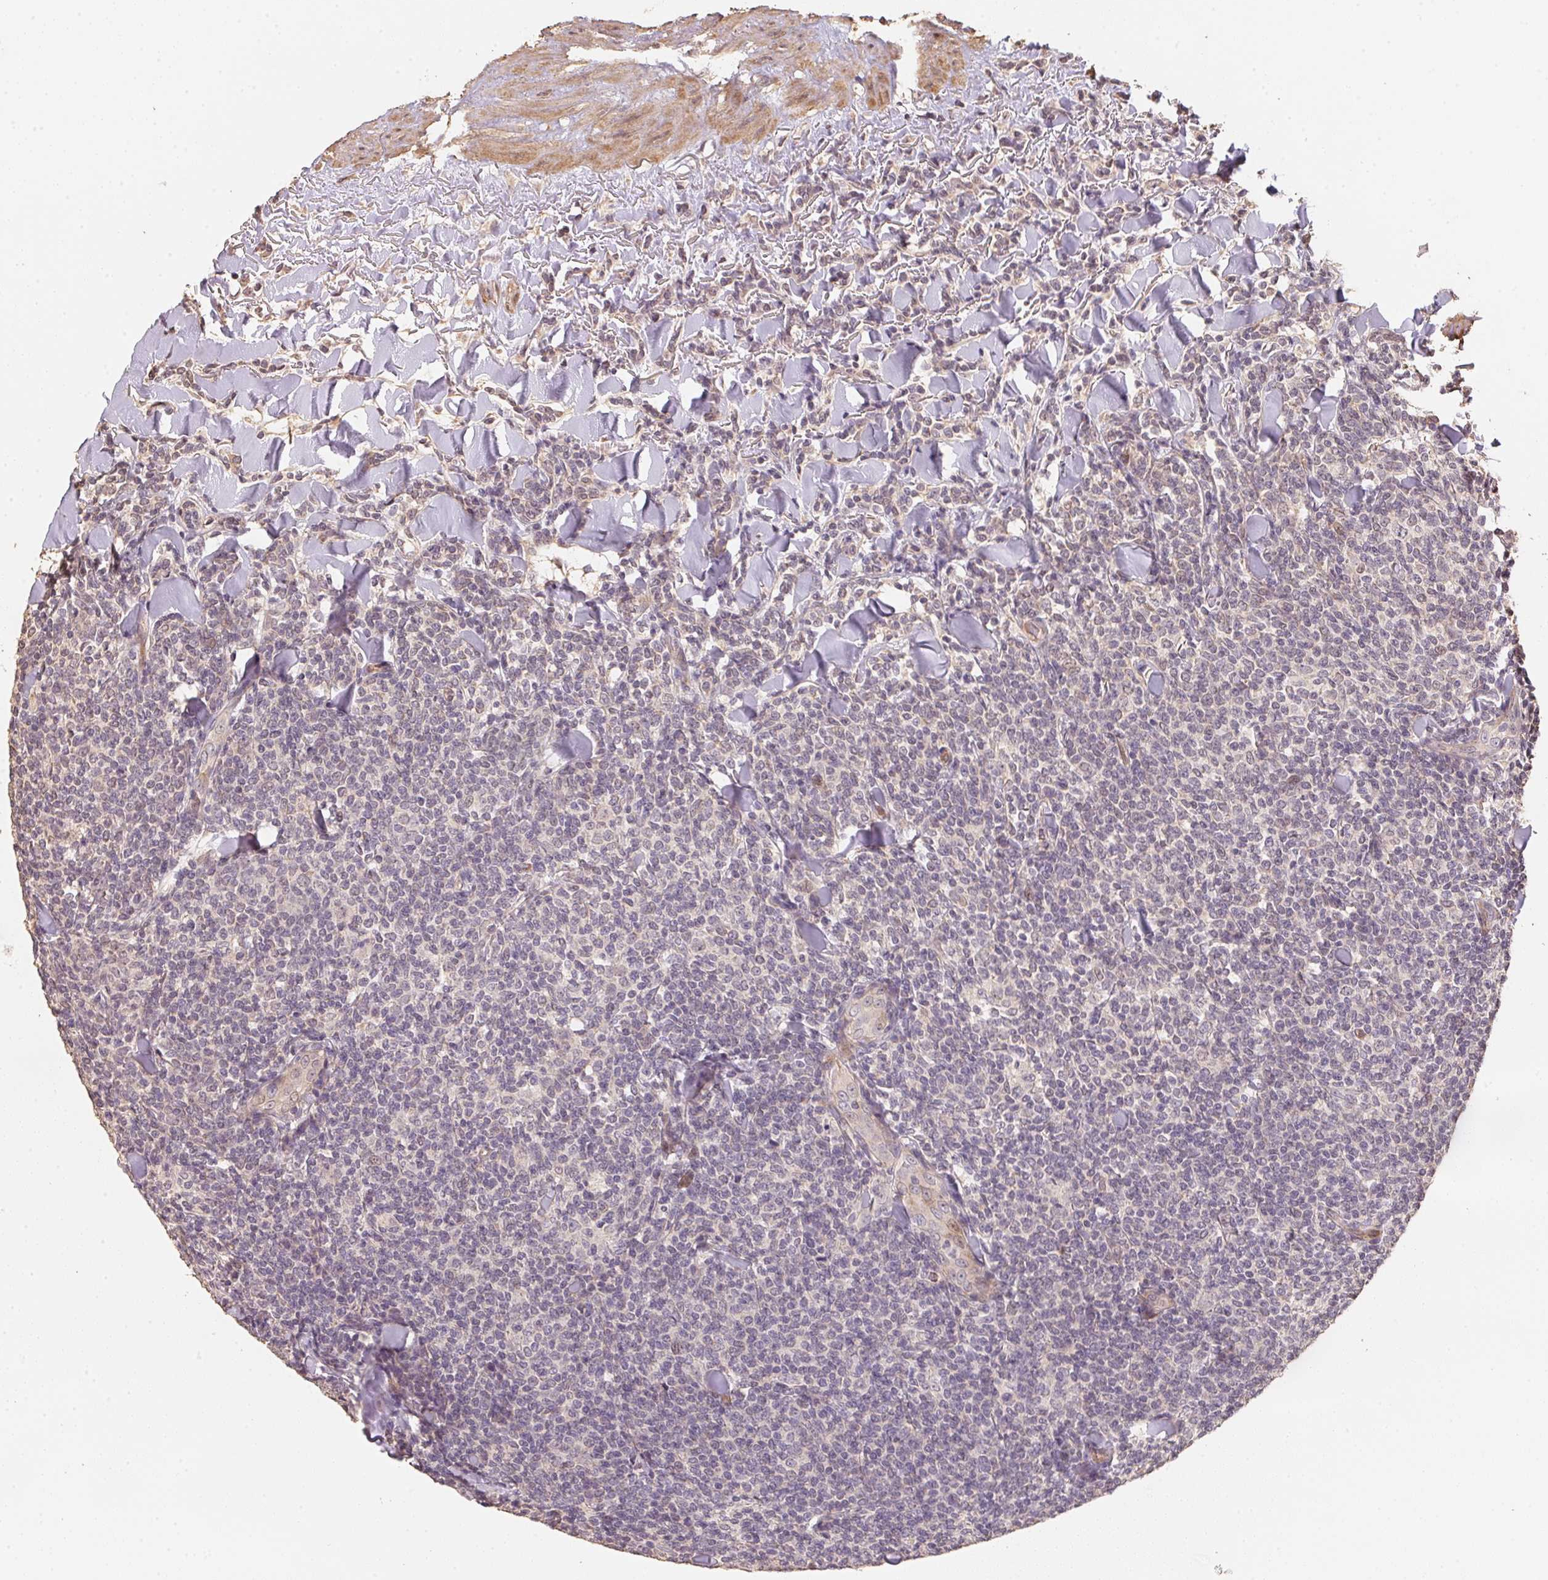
{"staining": {"intensity": "negative", "quantity": "none", "location": "none"}, "tissue": "lymphoma", "cell_type": "Tumor cells", "image_type": "cancer", "snomed": [{"axis": "morphology", "description": "Malignant lymphoma, non-Hodgkin's type, Low grade"}, {"axis": "topography", "description": "Lymph node"}], "caption": "Immunohistochemical staining of lymphoma displays no significant expression in tumor cells. (DAB (3,3'-diaminobenzidine) immunohistochemistry with hematoxylin counter stain).", "gene": "TMEM222", "patient": {"sex": "female", "age": 56}}